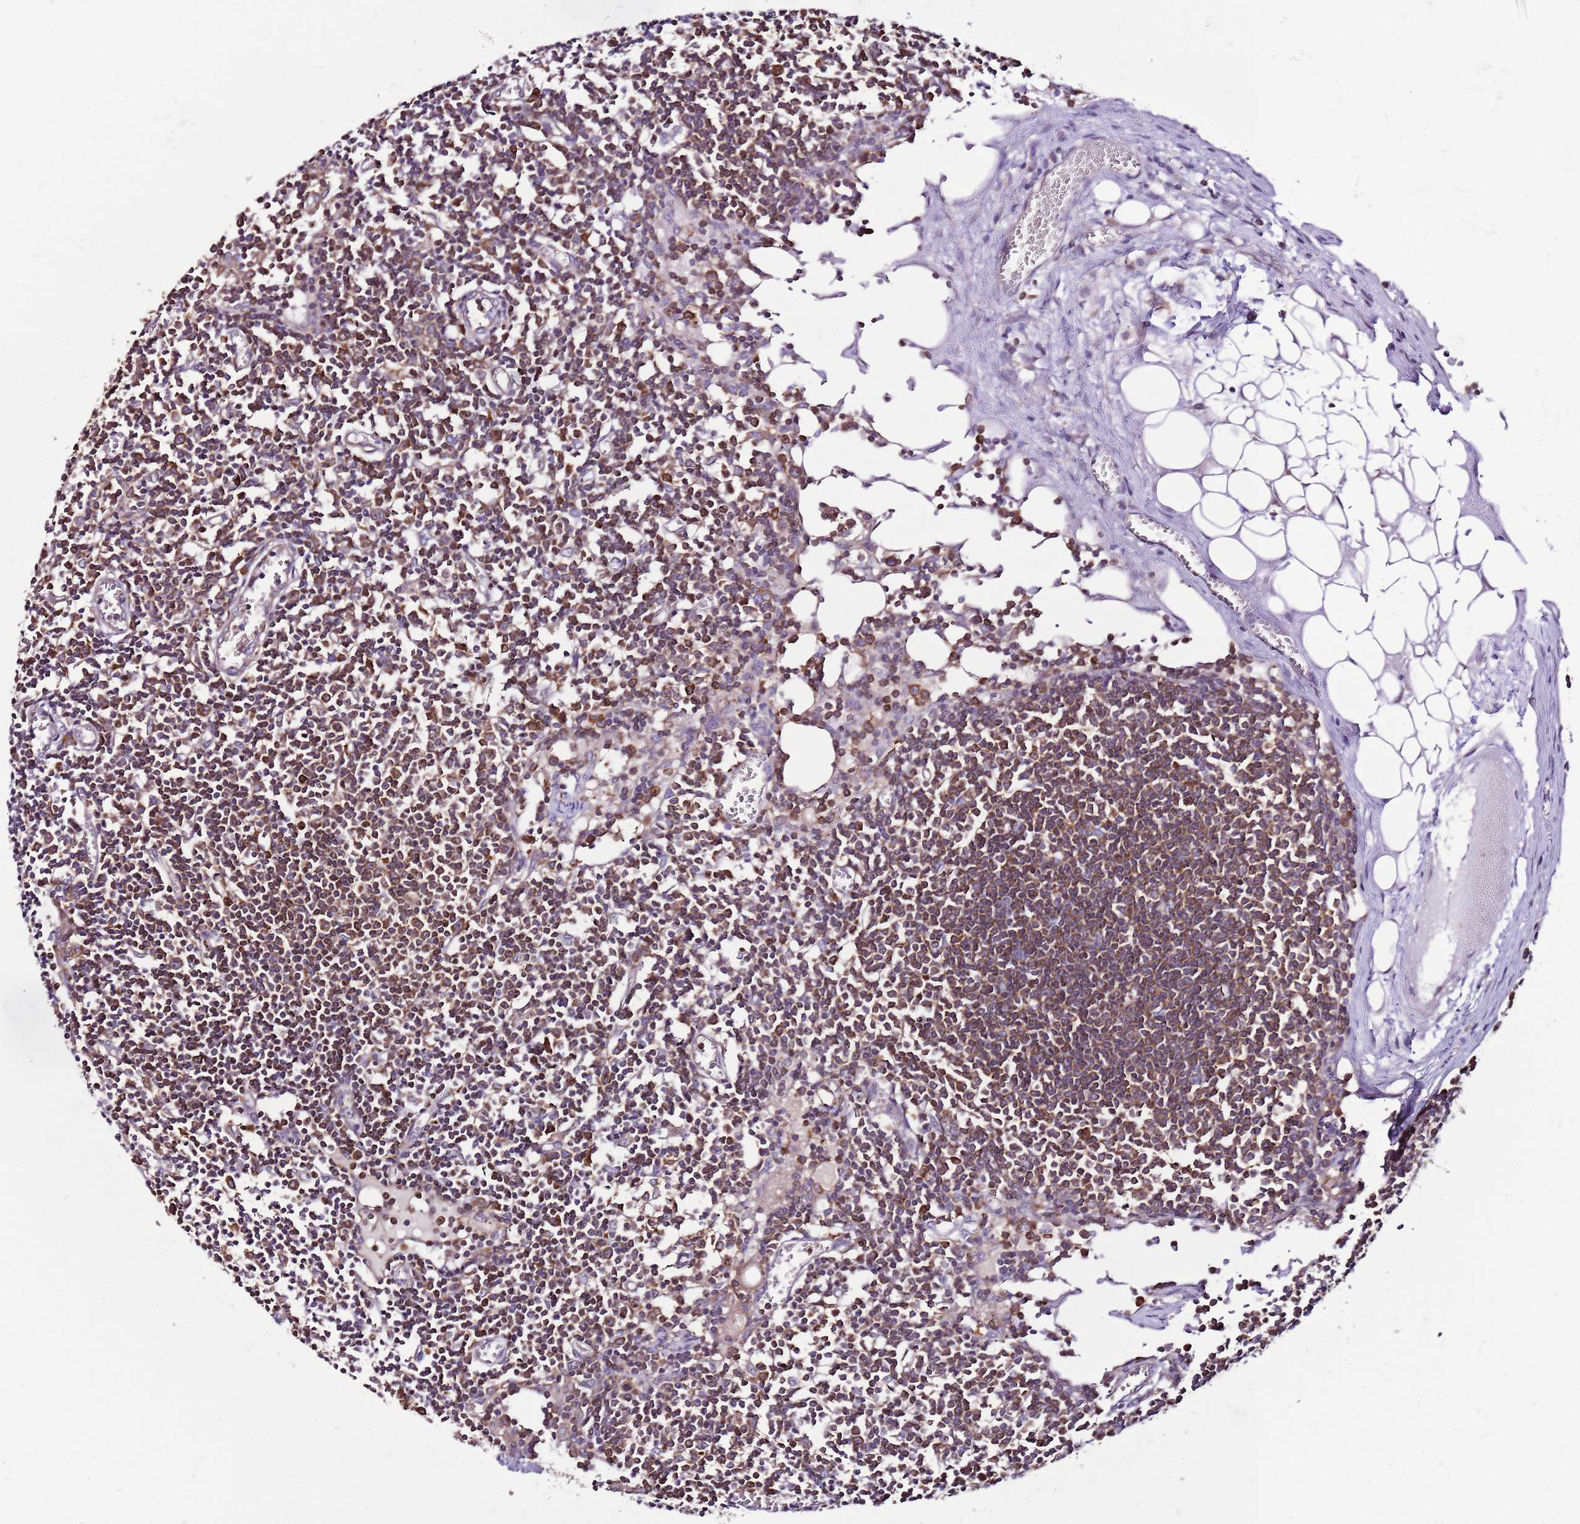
{"staining": {"intensity": "strong", "quantity": ">75%", "location": "cytoplasmic/membranous"}, "tissue": "lymph node", "cell_type": "Germinal center cells", "image_type": "normal", "snomed": [{"axis": "morphology", "description": "Normal tissue, NOS"}, {"axis": "topography", "description": "Lymph node"}], "caption": "Germinal center cells reveal strong cytoplasmic/membranous expression in about >75% of cells in normal lymph node.", "gene": "ATXN2L", "patient": {"sex": "female", "age": 11}}